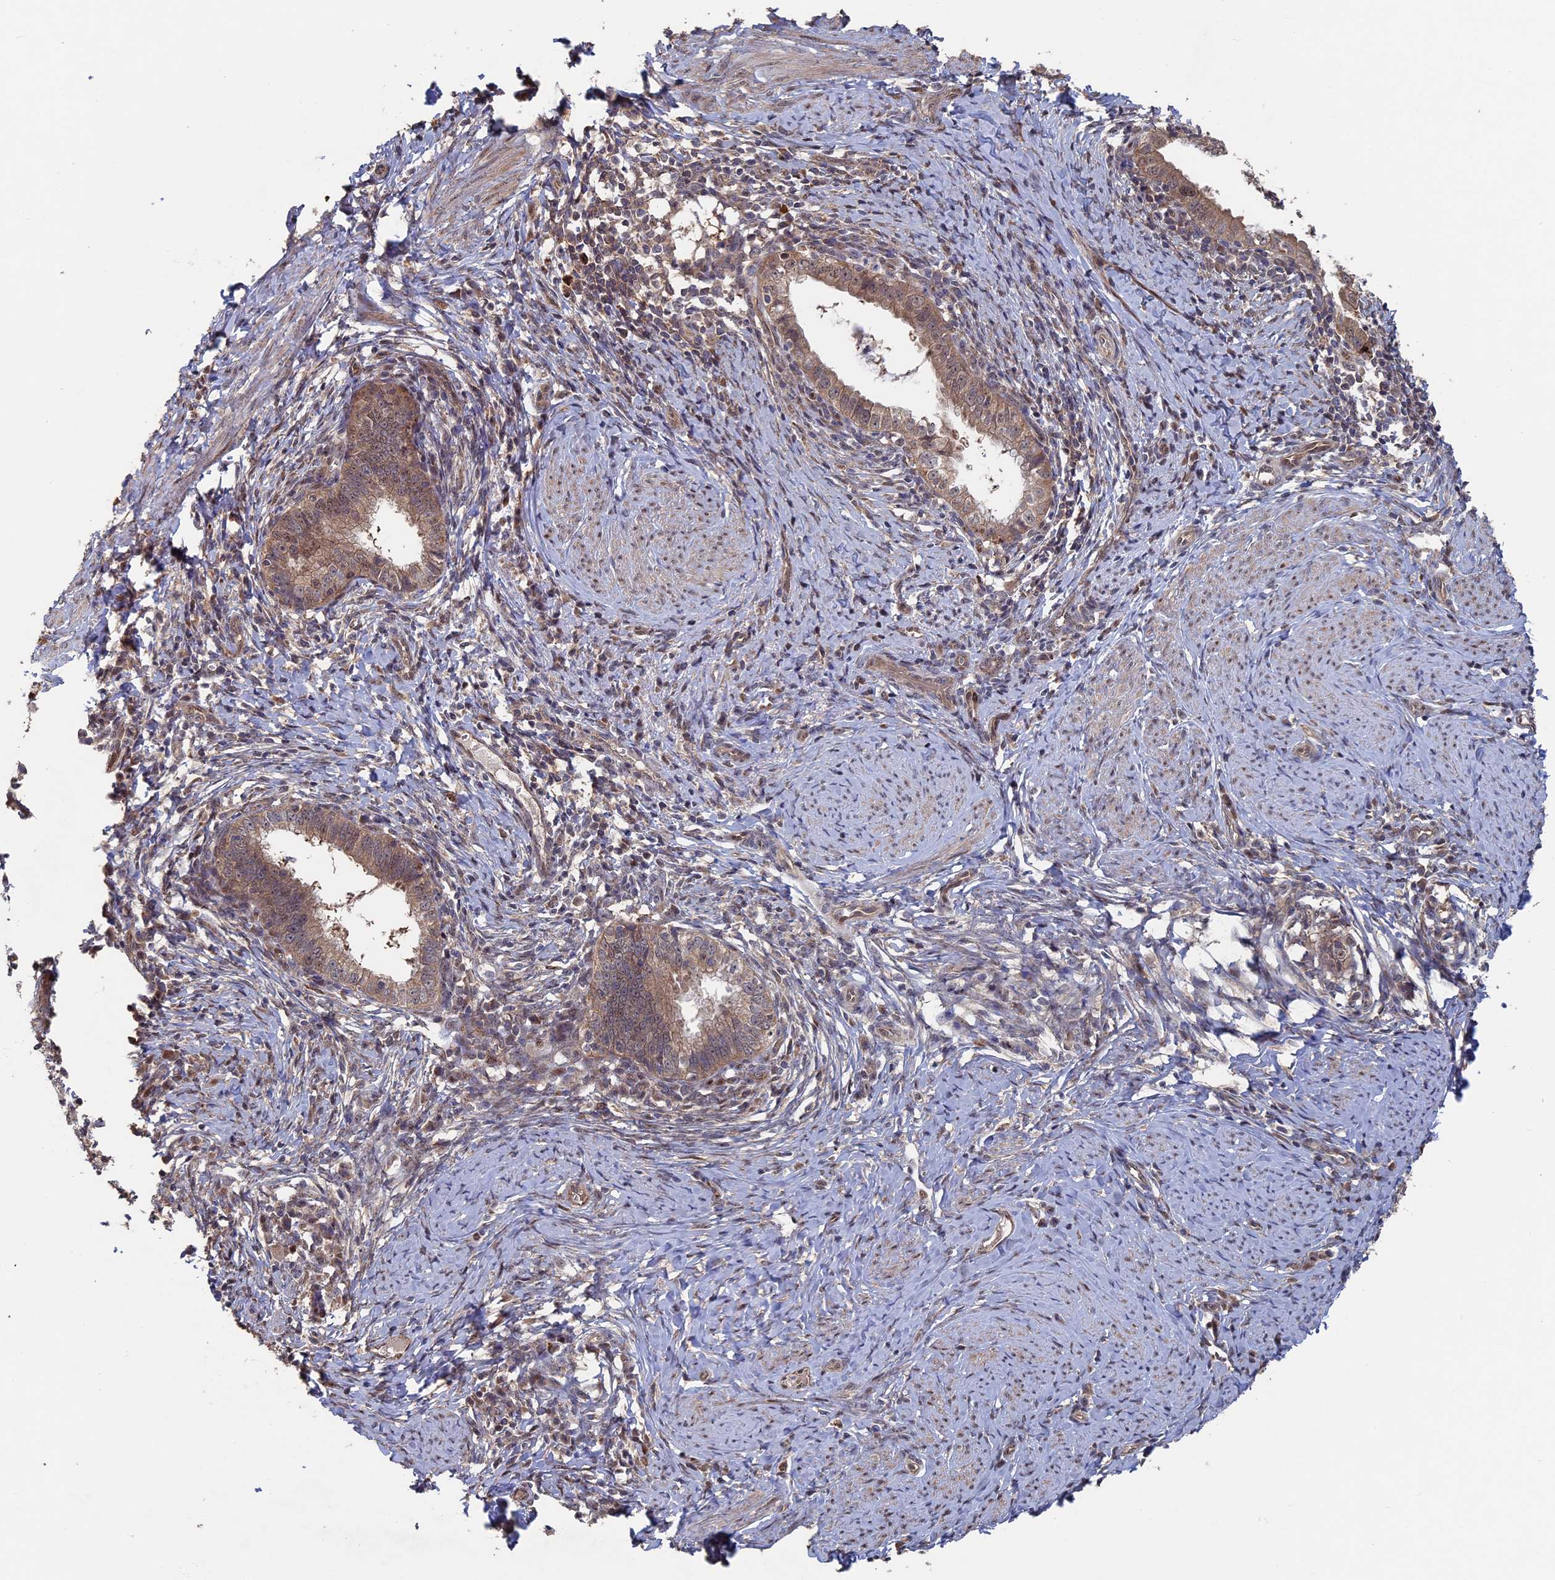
{"staining": {"intensity": "moderate", "quantity": ">75%", "location": "cytoplasmic/membranous"}, "tissue": "cervical cancer", "cell_type": "Tumor cells", "image_type": "cancer", "snomed": [{"axis": "morphology", "description": "Adenocarcinoma, NOS"}, {"axis": "topography", "description": "Cervix"}], "caption": "Immunohistochemistry (IHC) staining of adenocarcinoma (cervical), which shows medium levels of moderate cytoplasmic/membranous positivity in about >75% of tumor cells indicating moderate cytoplasmic/membranous protein staining. The staining was performed using DAB (3,3'-diaminobenzidine) (brown) for protein detection and nuclei were counterstained in hematoxylin (blue).", "gene": "KIAA1328", "patient": {"sex": "female", "age": 36}}